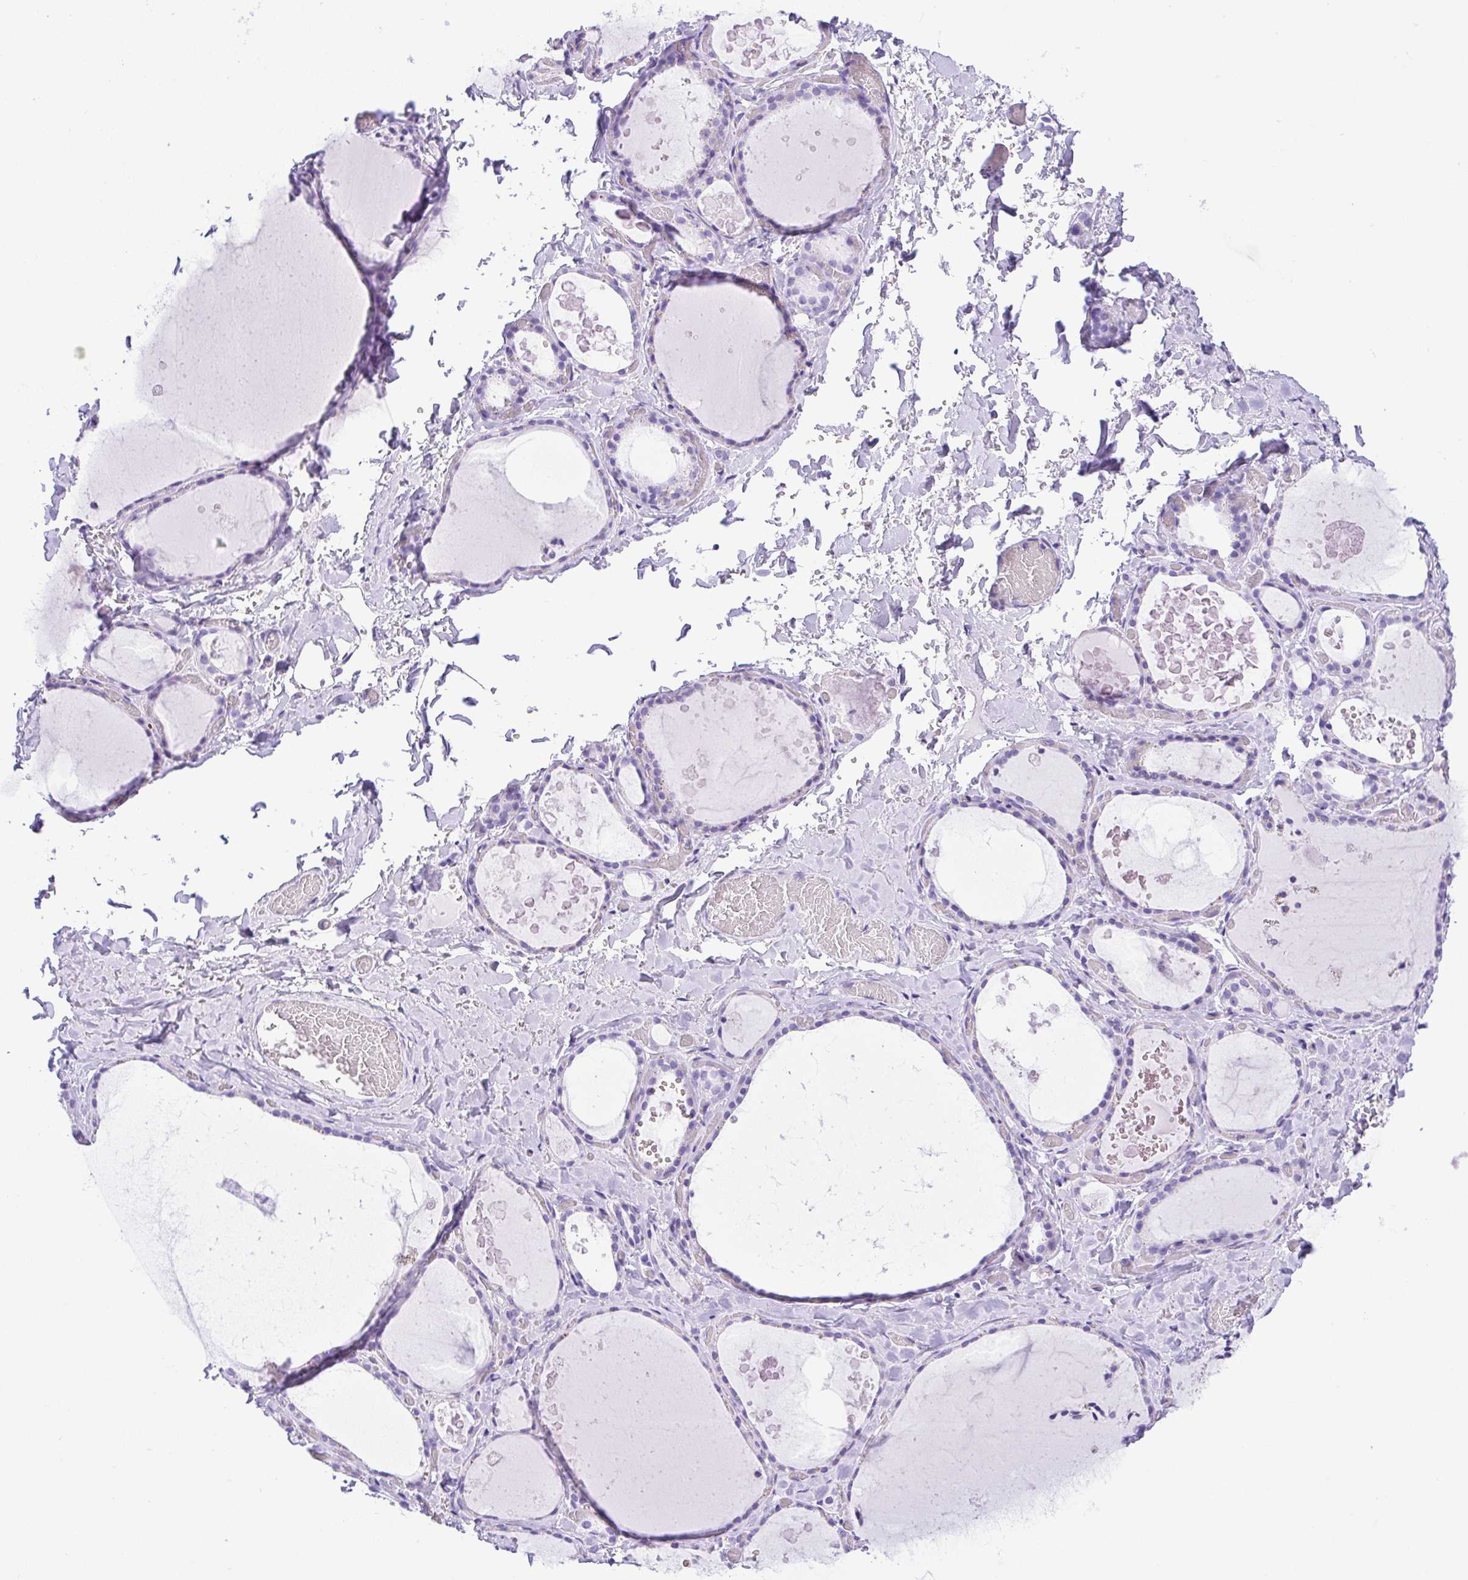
{"staining": {"intensity": "negative", "quantity": "none", "location": "none"}, "tissue": "thyroid gland", "cell_type": "Glandular cells", "image_type": "normal", "snomed": [{"axis": "morphology", "description": "Normal tissue, NOS"}, {"axis": "topography", "description": "Thyroid gland"}], "caption": "Immunohistochemistry histopathology image of unremarkable thyroid gland: thyroid gland stained with DAB reveals no significant protein expression in glandular cells.", "gene": "CDSN", "patient": {"sex": "female", "age": 56}}